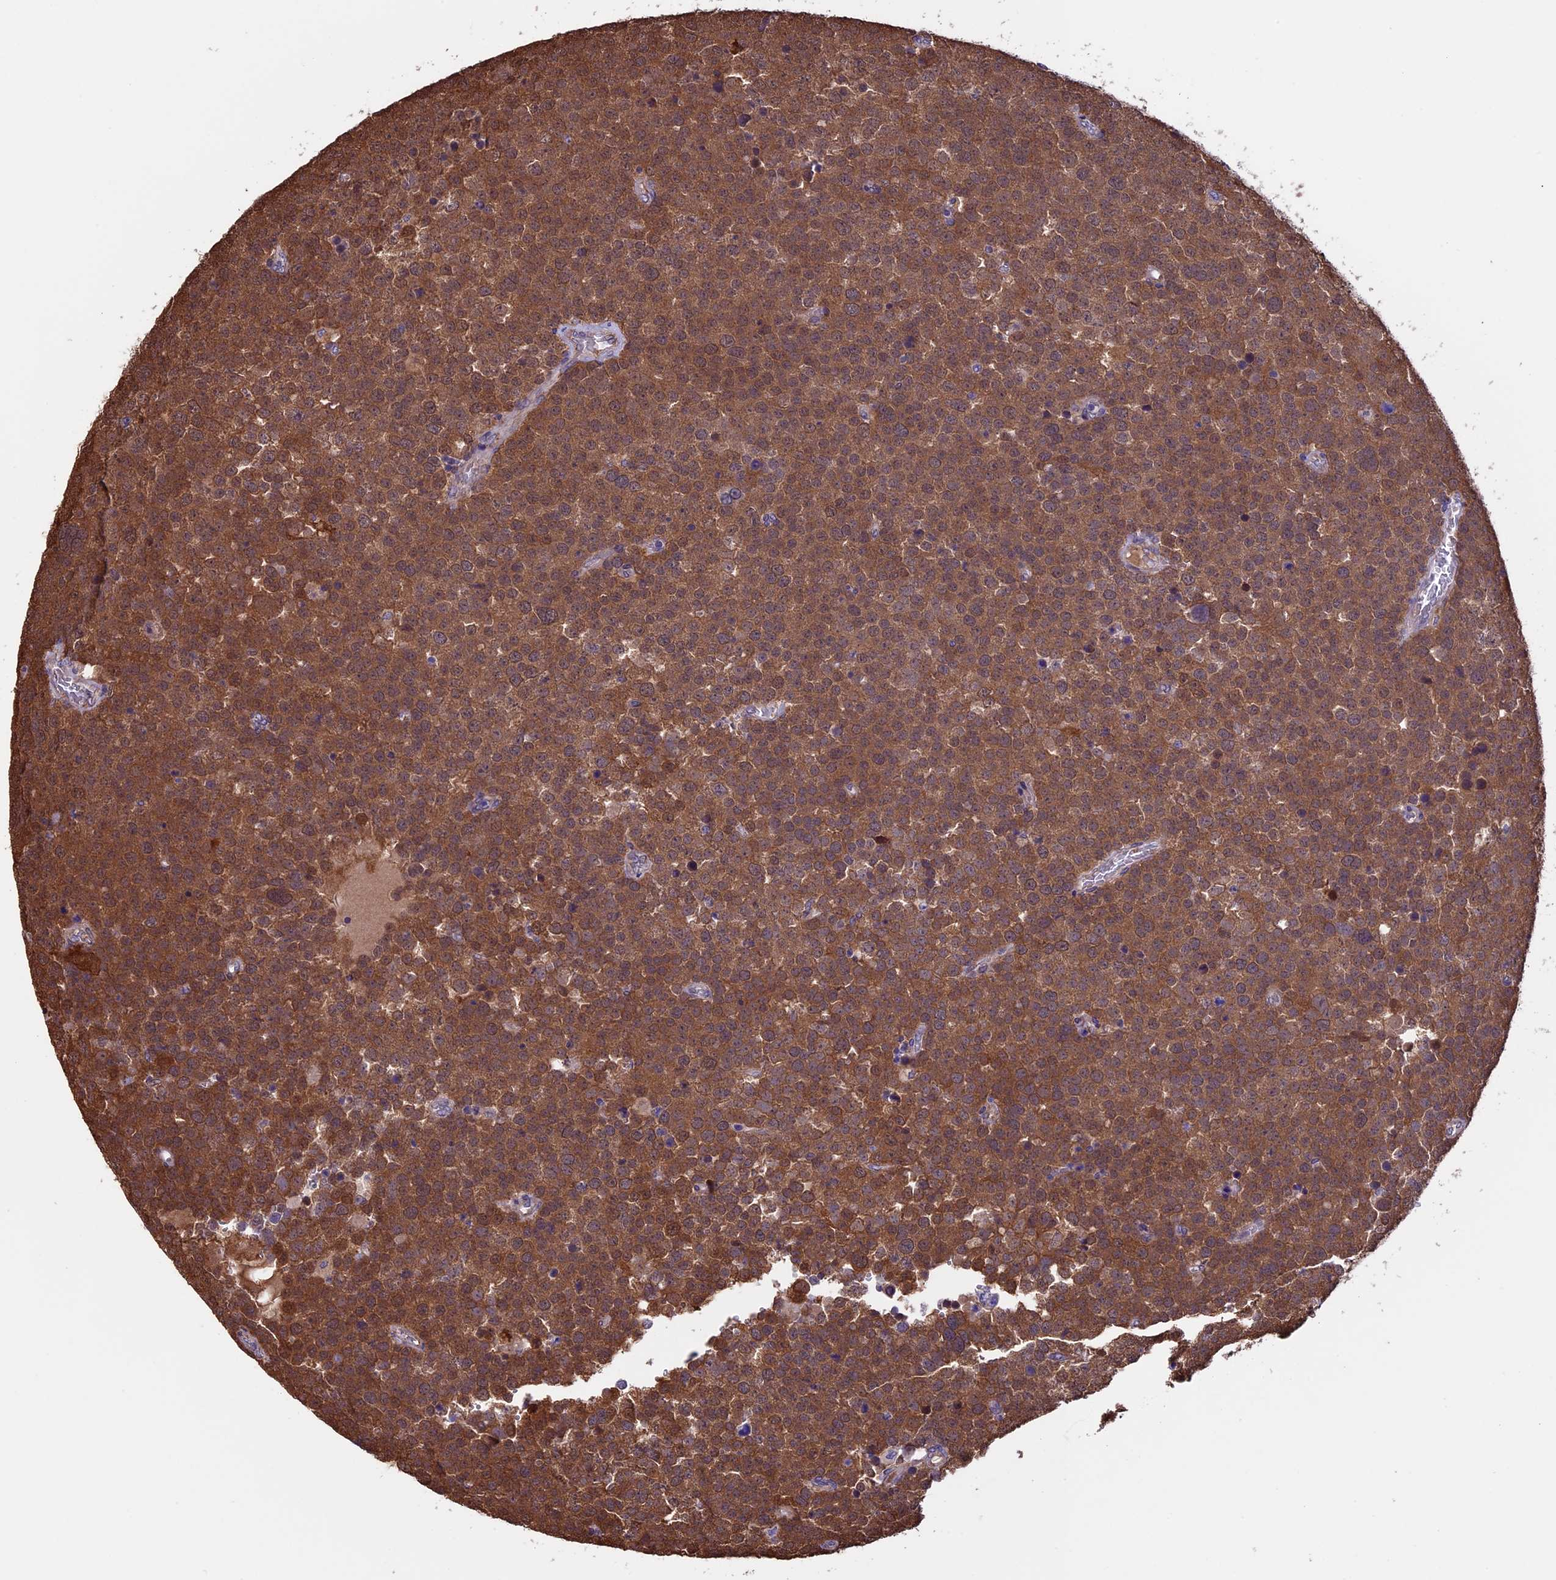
{"staining": {"intensity": "moderate", "quantity": ">75%", "location": "cytoplasmic/membranous"}, "tissue": "testis cancer", "cell_type": "Tumor cells", "image_type": "cancer", "snomed": [{"axis": "morphology", "description": "Seminoma, NOS"}, {"axis": "topography", "description": "Testis"}], "caption": "This image reveals testis cancer (seminoma) stained with immunohistochemistry to label a protein in brown. The cytoplasmic/membranous of tumor cells show moderate positivity for the protein. Nuclei are counter-stained blue.", "gene": "TMEM171", "patient": {"sex": "male", "age": 71}}